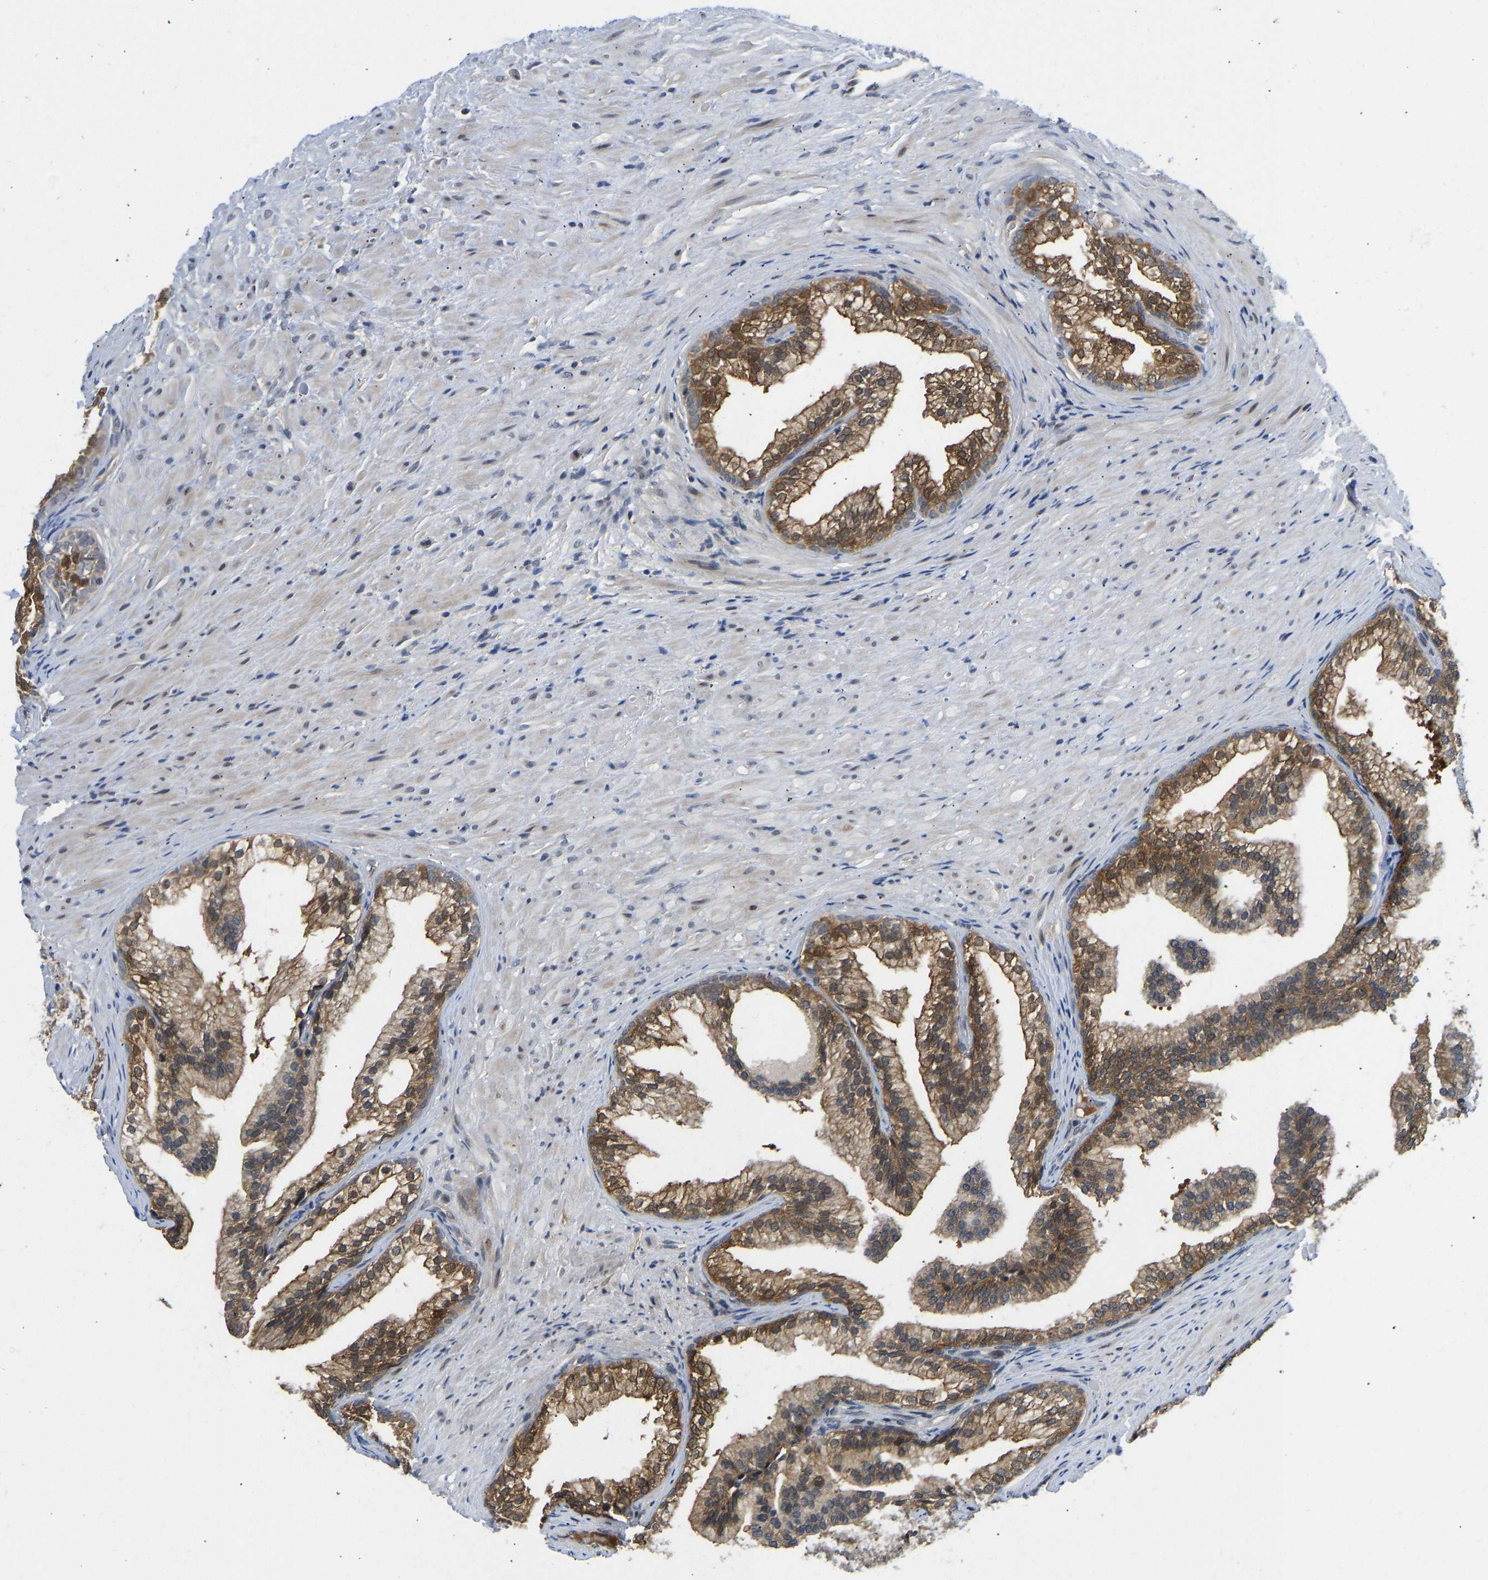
{"staining": {"intensity": "moderate", "quantity": ">75%", "location": "cytoplasmic/membranous"}, "tissue": "prostate", "cell_type": "Glandular cells", "image_type": "normal", "snomed": [{"axis": "morphology", "description": "Normal tissue, NOS"}, {"axis": "topography", "description": "Prostate"}], "caption": "Immunohistochemistry photomicrograph of unremarkable human prostate stained for a protein (brown), which exhibits medium levels of moderate cytoplasmic/membranous positivity in about >75% of glandular cells.", "gene": "NDRG3", "patient": {"sex": "male", "age": 76}}